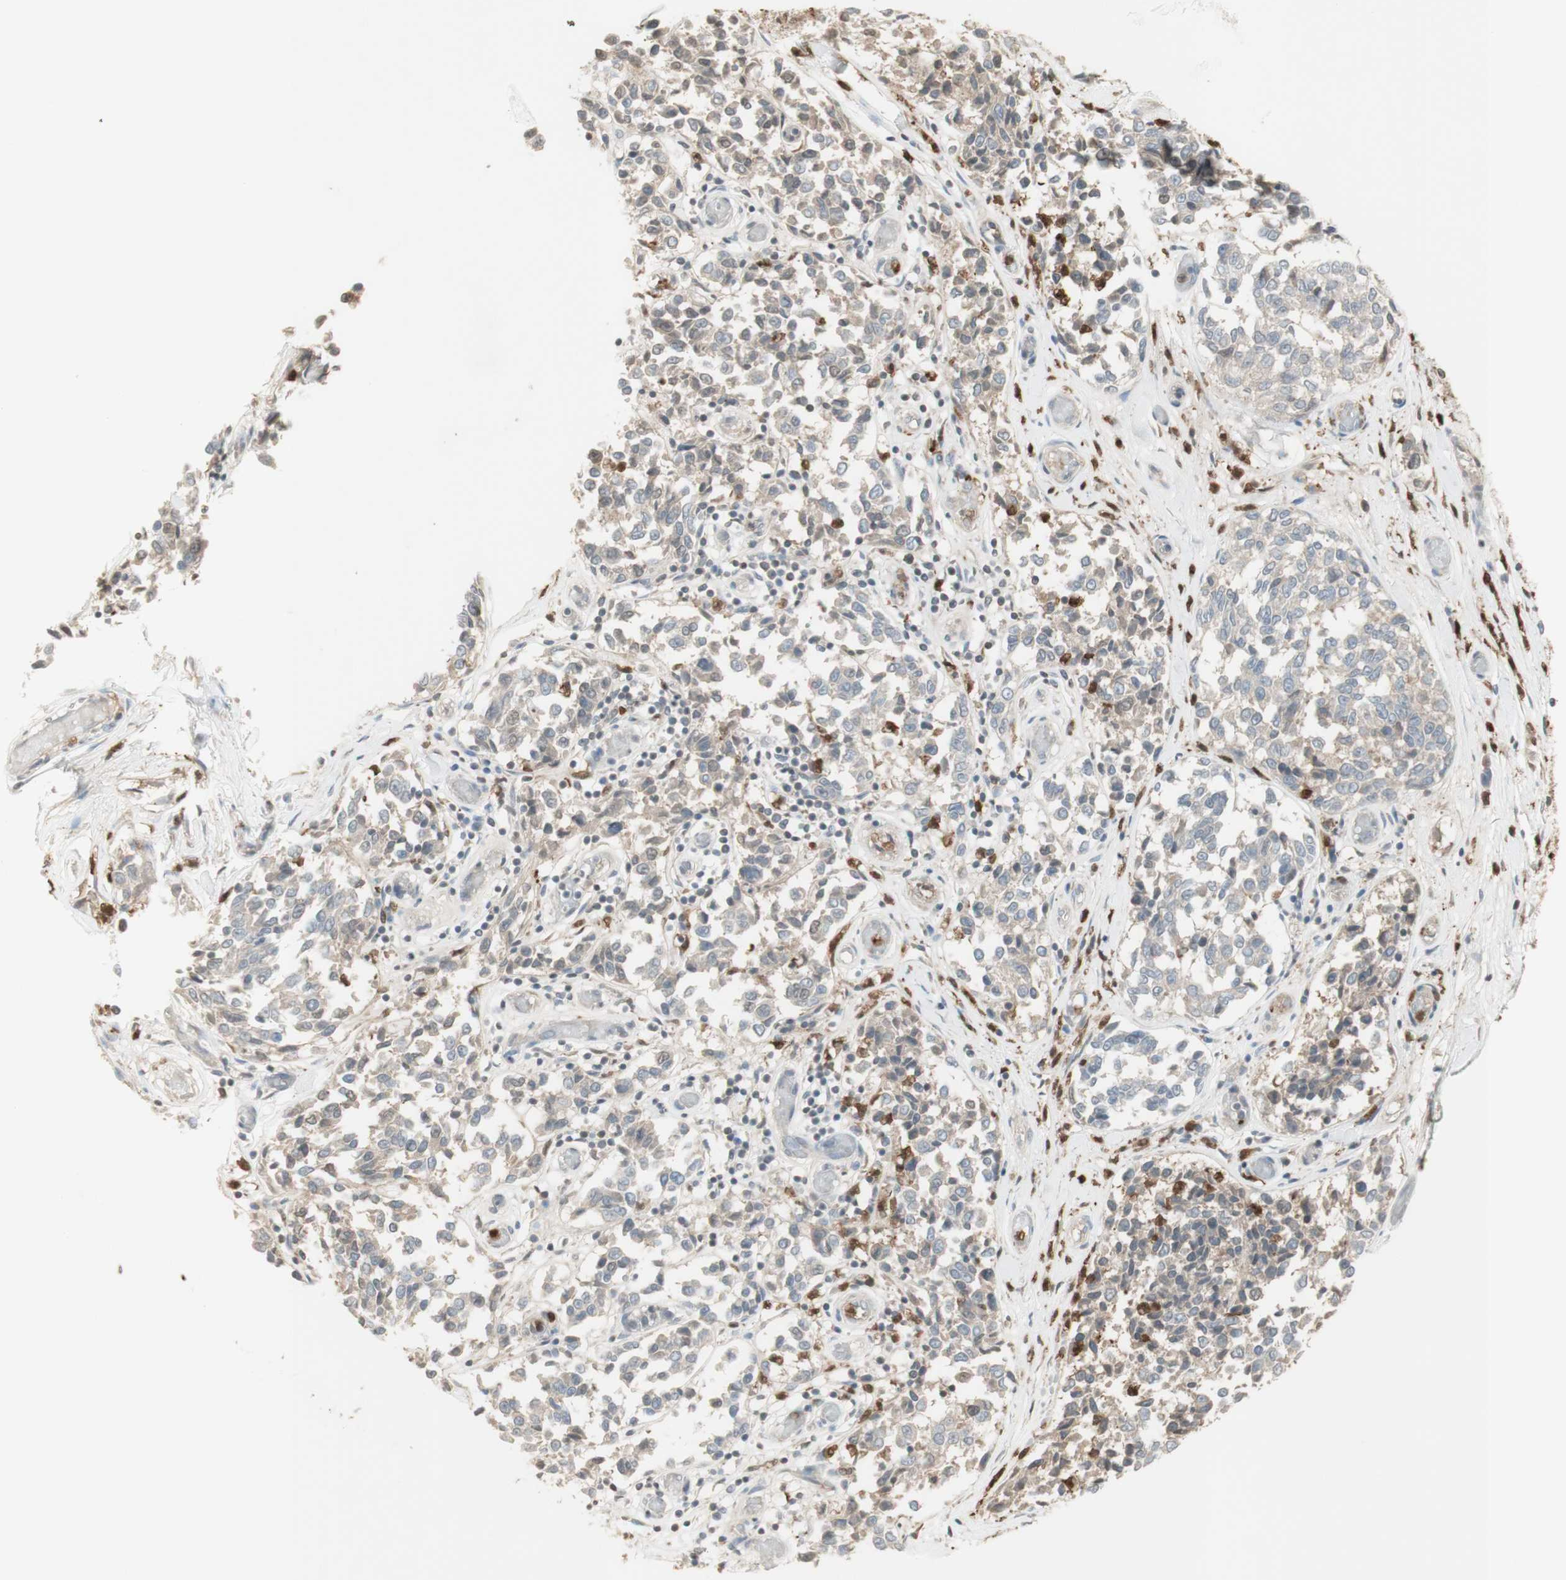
{"staining": {"intensity": "weak", "quantity": "<25%", "location": "cytoplasmic/membranous"}, "tissue": "melanoma", "cell_type": "Tumor cells", "image_type": "cancer", "snomed": [{"axis": "morphology", "description": "Malignant melanoma, NOS"}, {"axis": "topography", "description": "Skin"}], "caption": "DAB immunohistochemical staining of malignant melanoma exhibits no significant staining in tumor cells.", "gene": "NID1", "patient": {"sex": "female", "age": 64}}